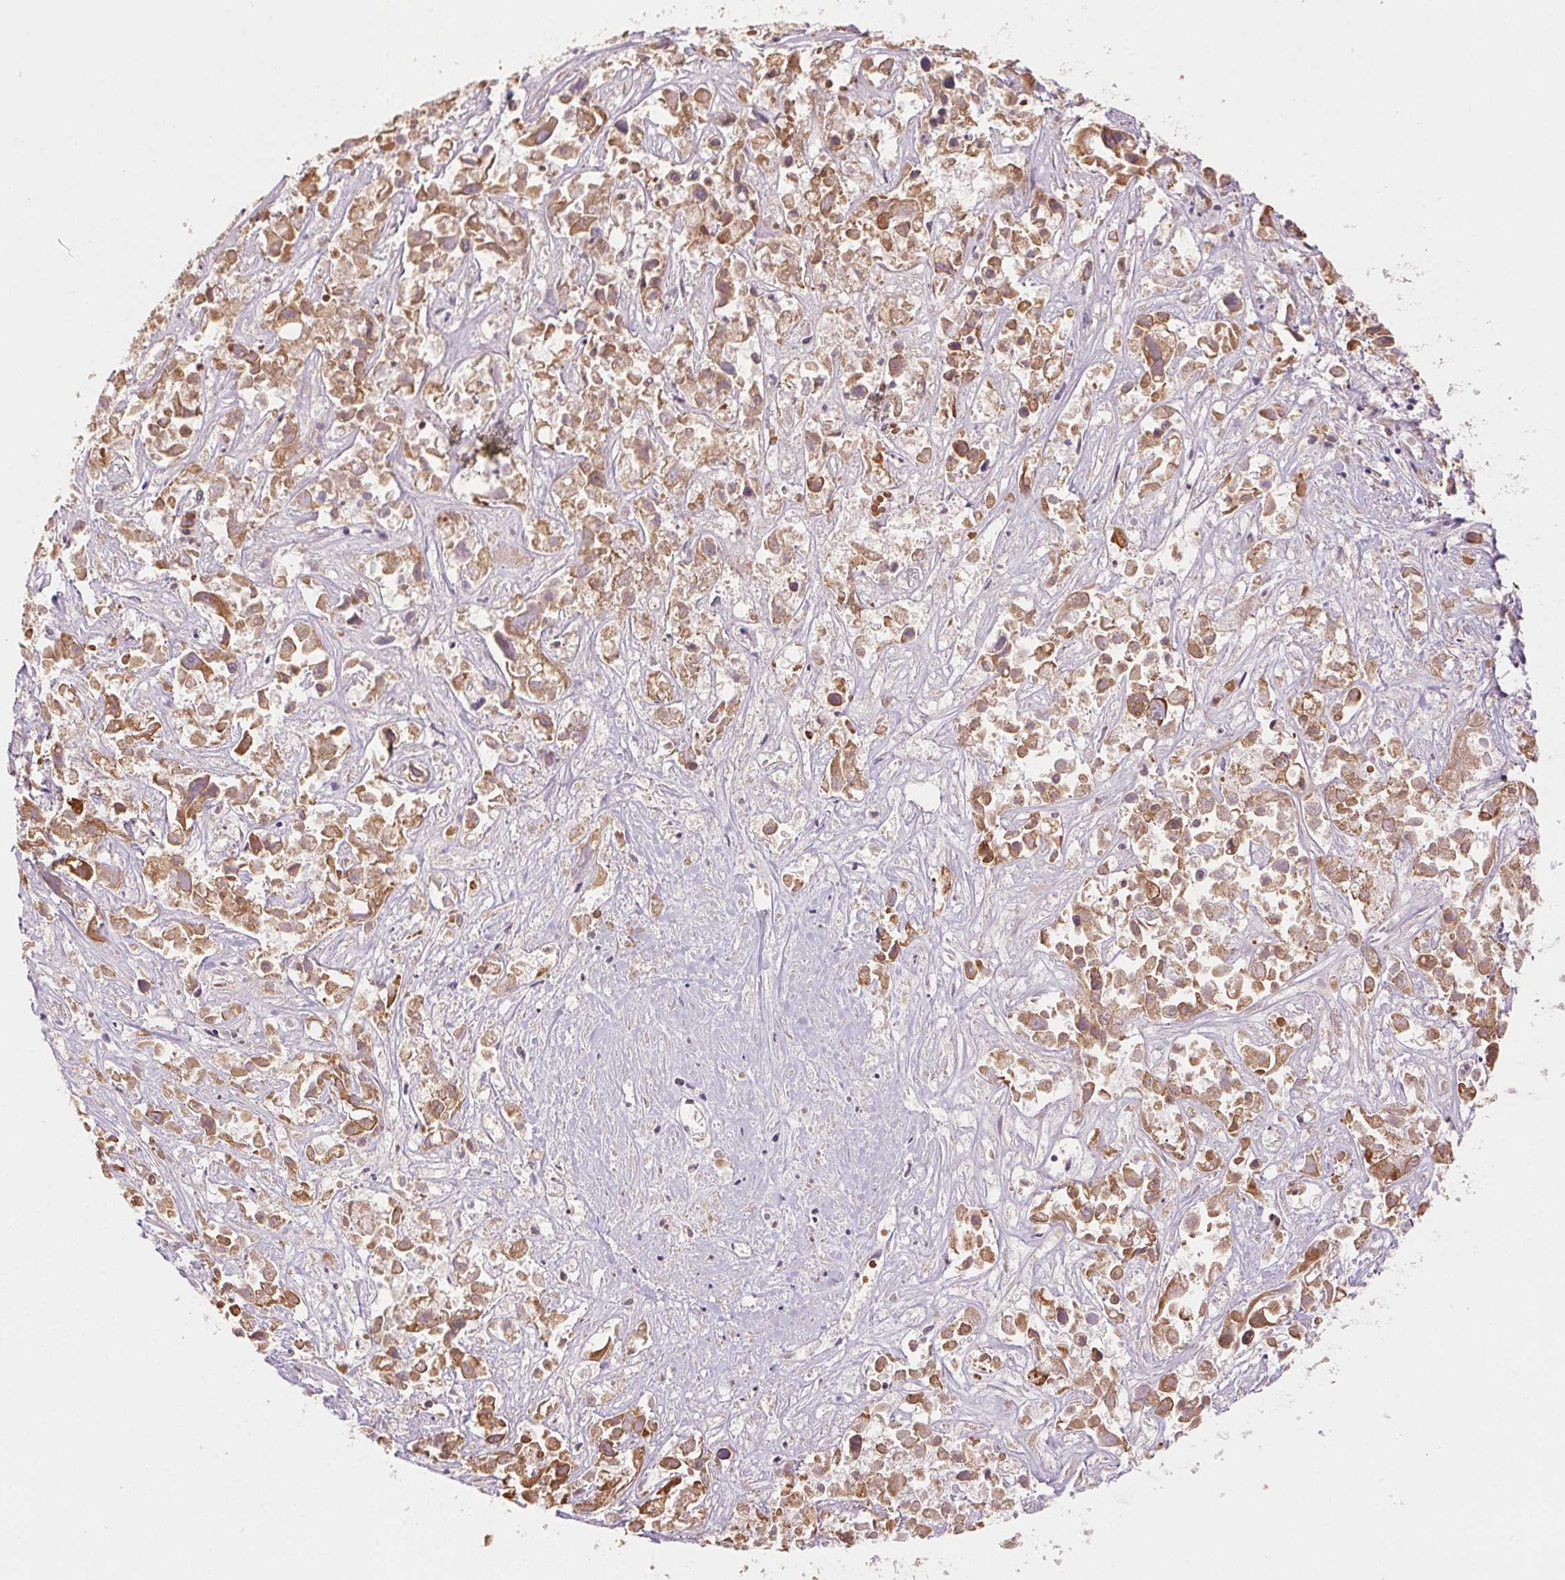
{"staining": {"intensity": "moderate", "quantity": ">75%", "location": "cytoplasmic/membranous"}, "tissue": "liver cancer", "cell_type": "Tumor cells", "image_type": "cancer", "snomed": [{"axis": "morphology", "description": "Cholangiocarcinoma"}, {"axis": "topography", "description": "Liver"}], "caption": "A brown stain shows moderate cytoplasmic/membranous positivity of a protein in liver cholangiocarcinoma tumor cells.", "gene": "TREML4", "patient": {"sex": "male", "age": 81}}